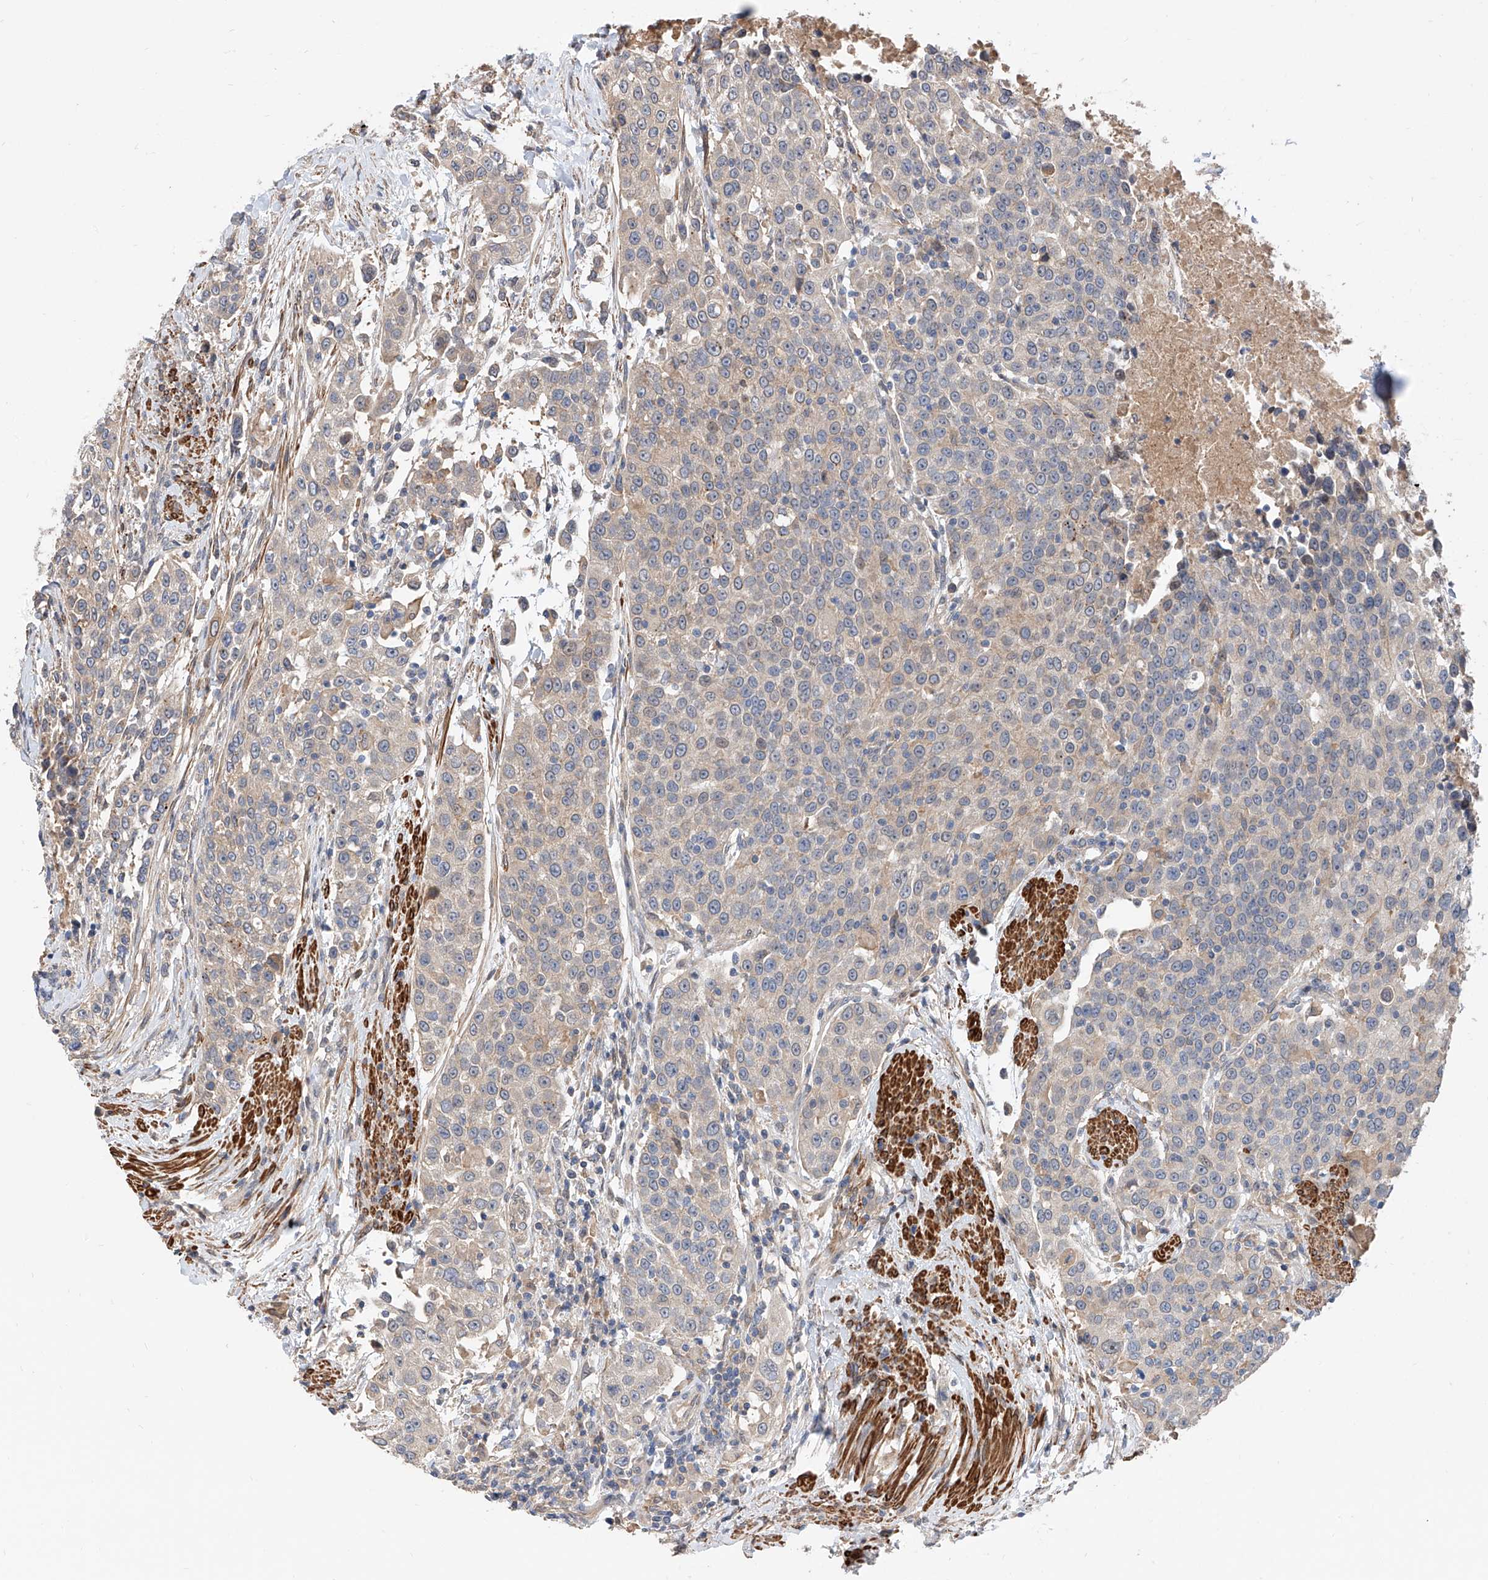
{"staining": {"intensity": "negative", "quantity": "none", "location": "none"}, "tissue": "urothelial cancer", "cell_type": "Tumor cells", "image_type": "cancer", "snomed": [{"axis": "morphology", "description": "Urothelial carcinoma, High grade"}, {"axis": "topography", "description": "Urinary bladder"}], "caption": "Human urothelial carcinoma (high-grade) stained for a protein using IHC exhibits no staining in tumor cells.", "gene": "MAGEE2", "patient": {"sex": "female", "age": 80}}